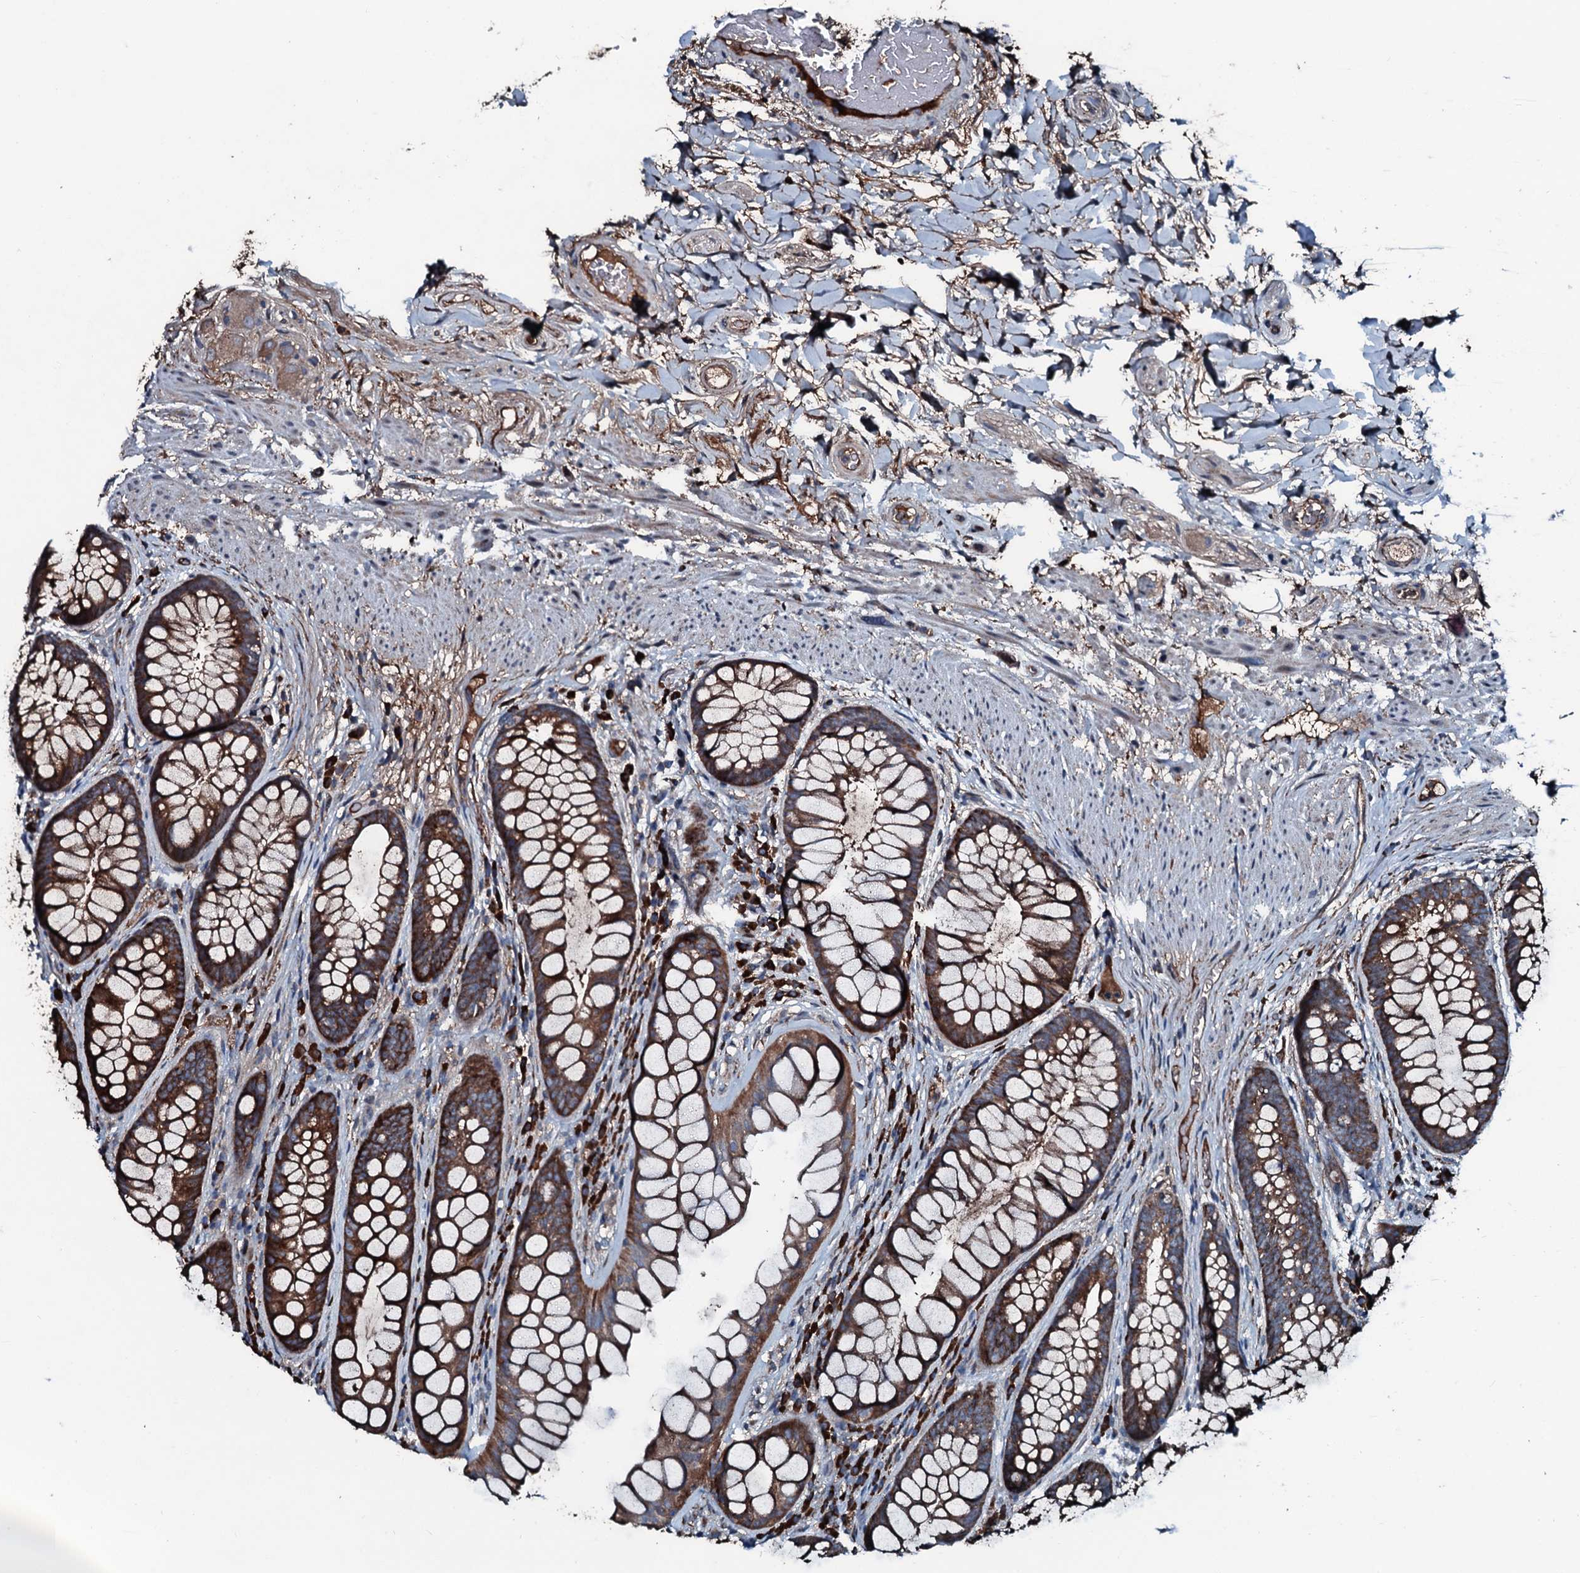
{"staining": {"intensity": "strong", "quantity": ">75%", "location": "cytoplasmic/membranous"}, "tissue": "rectum", "cell_type": "Glandular cells", "image_type": "normal", "snomed": [{"axis": "morphology", "description": "Normal tissue, NOS"}, {"axis": "topography", "description": "Rectum"}], "caption": "Immunohistochemistry (IHC) micrograph of normal rectum: rectum stained using immunohistochemistry shows high levels of strong protein expression localized specifically in the cytoplasmic/membranous of glandular cells, appearing as a cytoplasmic/membranous brown color.", "gene": "AARS1", "patient": {"sex": "male", "age": 74}}